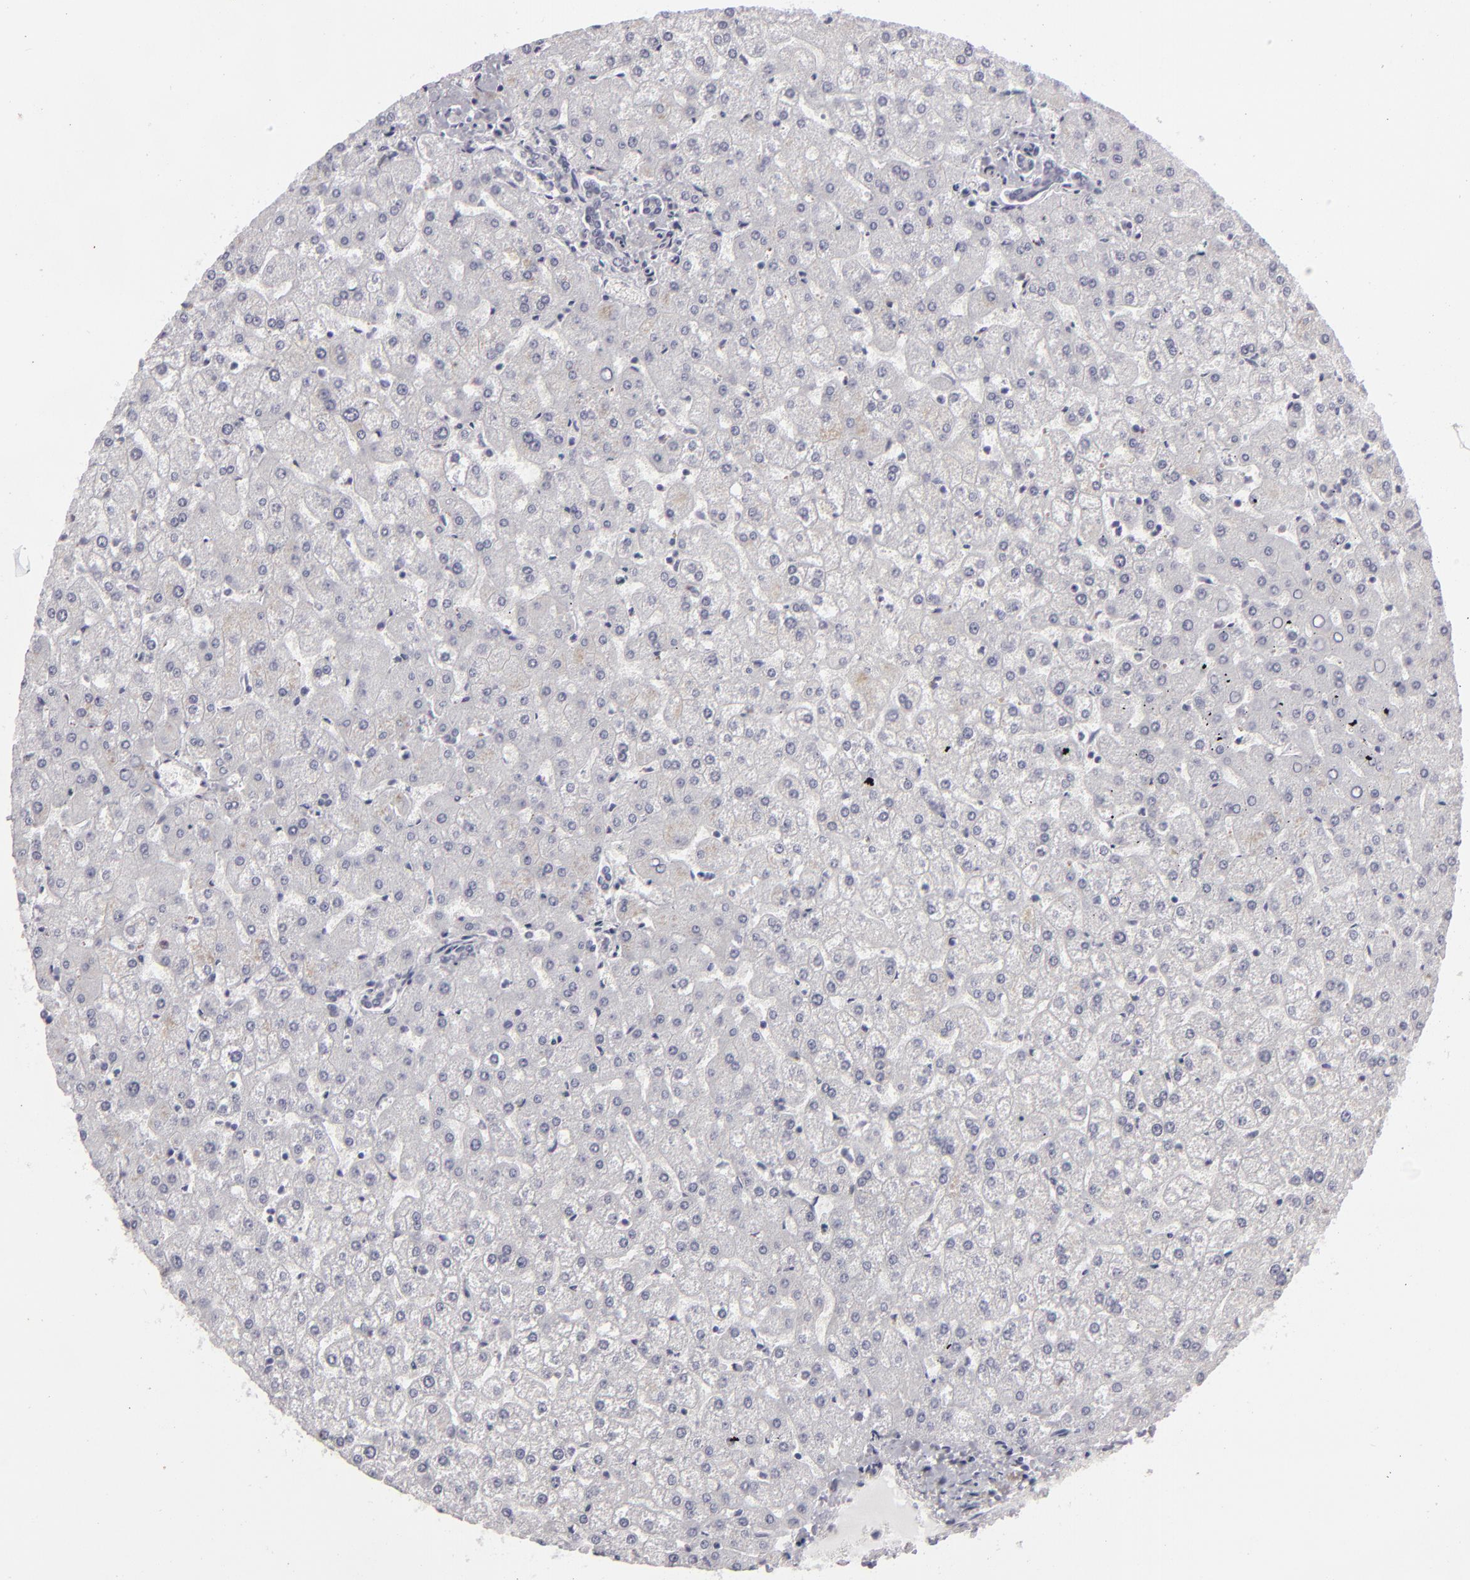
{"staining": {"intensity": "negative", "quantity": "none", "location": "none"}, "tissue": "liver", "cell_type": "Cholangiocytes", "image_type": "normal", "snomed": [{"axis": "morphology", "description": "Normal tissue, NOS"}, {"axis": "topography", "description": "Liver"}], "caption": "DAB (3,3'-diaminobenzidine) immunohistochemical staining of benign liver displays no significant positivity in cholangiocytes.", "gene": "KRT1", "patient": {"sex": "female", "age": 32}}